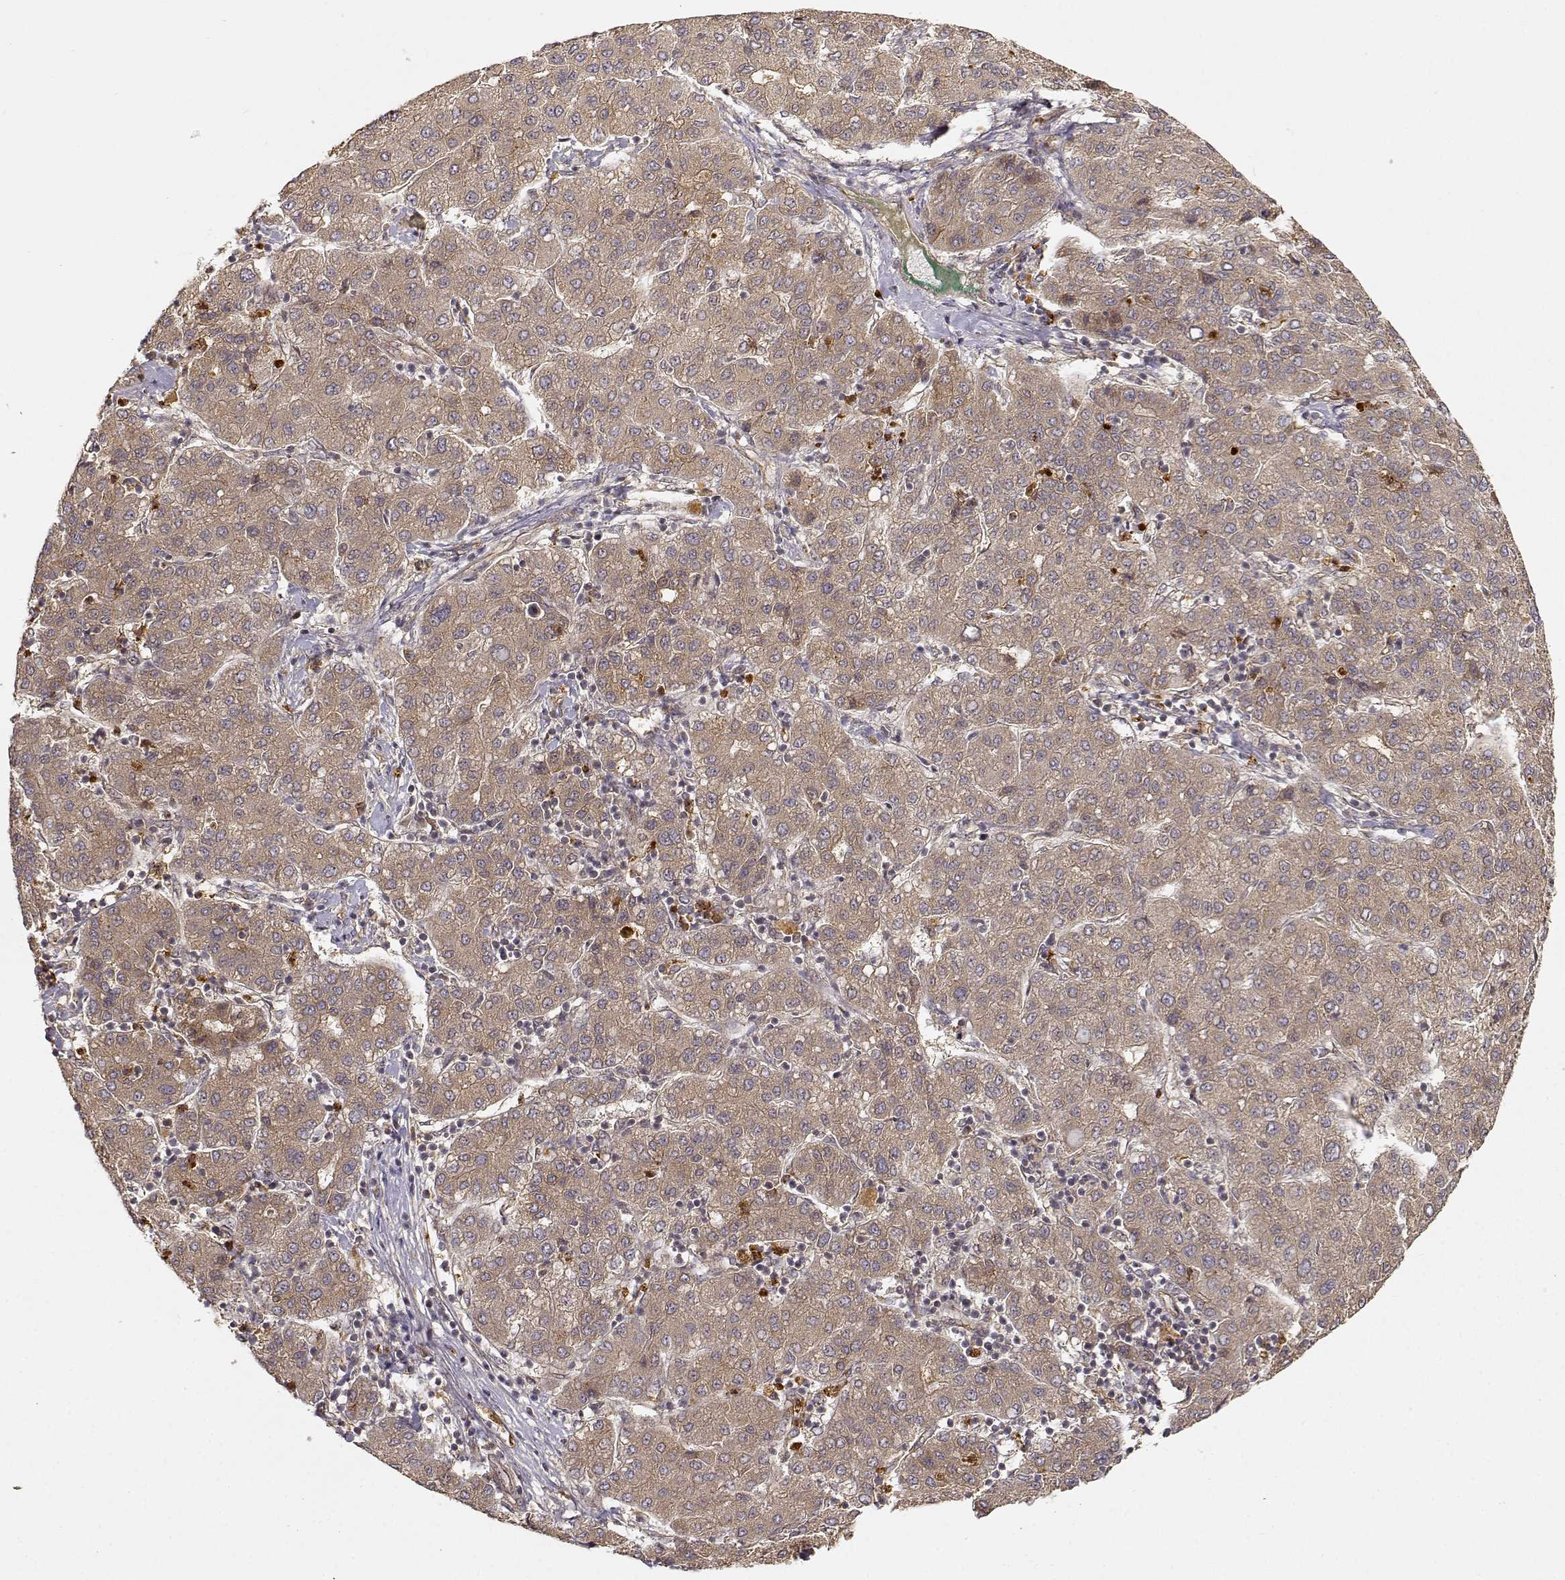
{"staining": {"intensity": "weak", "quantity": ">75%", "location": "cytoplasmic/membranous"}, "tissue": "liver cancer", "cell_type": "Tumor cells", "image_type": "cancer", "snomed": [{"axis": "morphology", "description": "Carcinoma, Hepatocellular, NOS"}, {"axis": "topography", "description": "Liver"}], "caption": "The immunohistochemical stain labels weak cytoplasmic/membranous expression in tumor cells of hepatocellular carcinoma (liver) tissue. Ihc stains the protein in brown and the nuclei are stained blue.", "gene": "CDK5RAP2", "patient": {"sex": "male", "age": 65}}